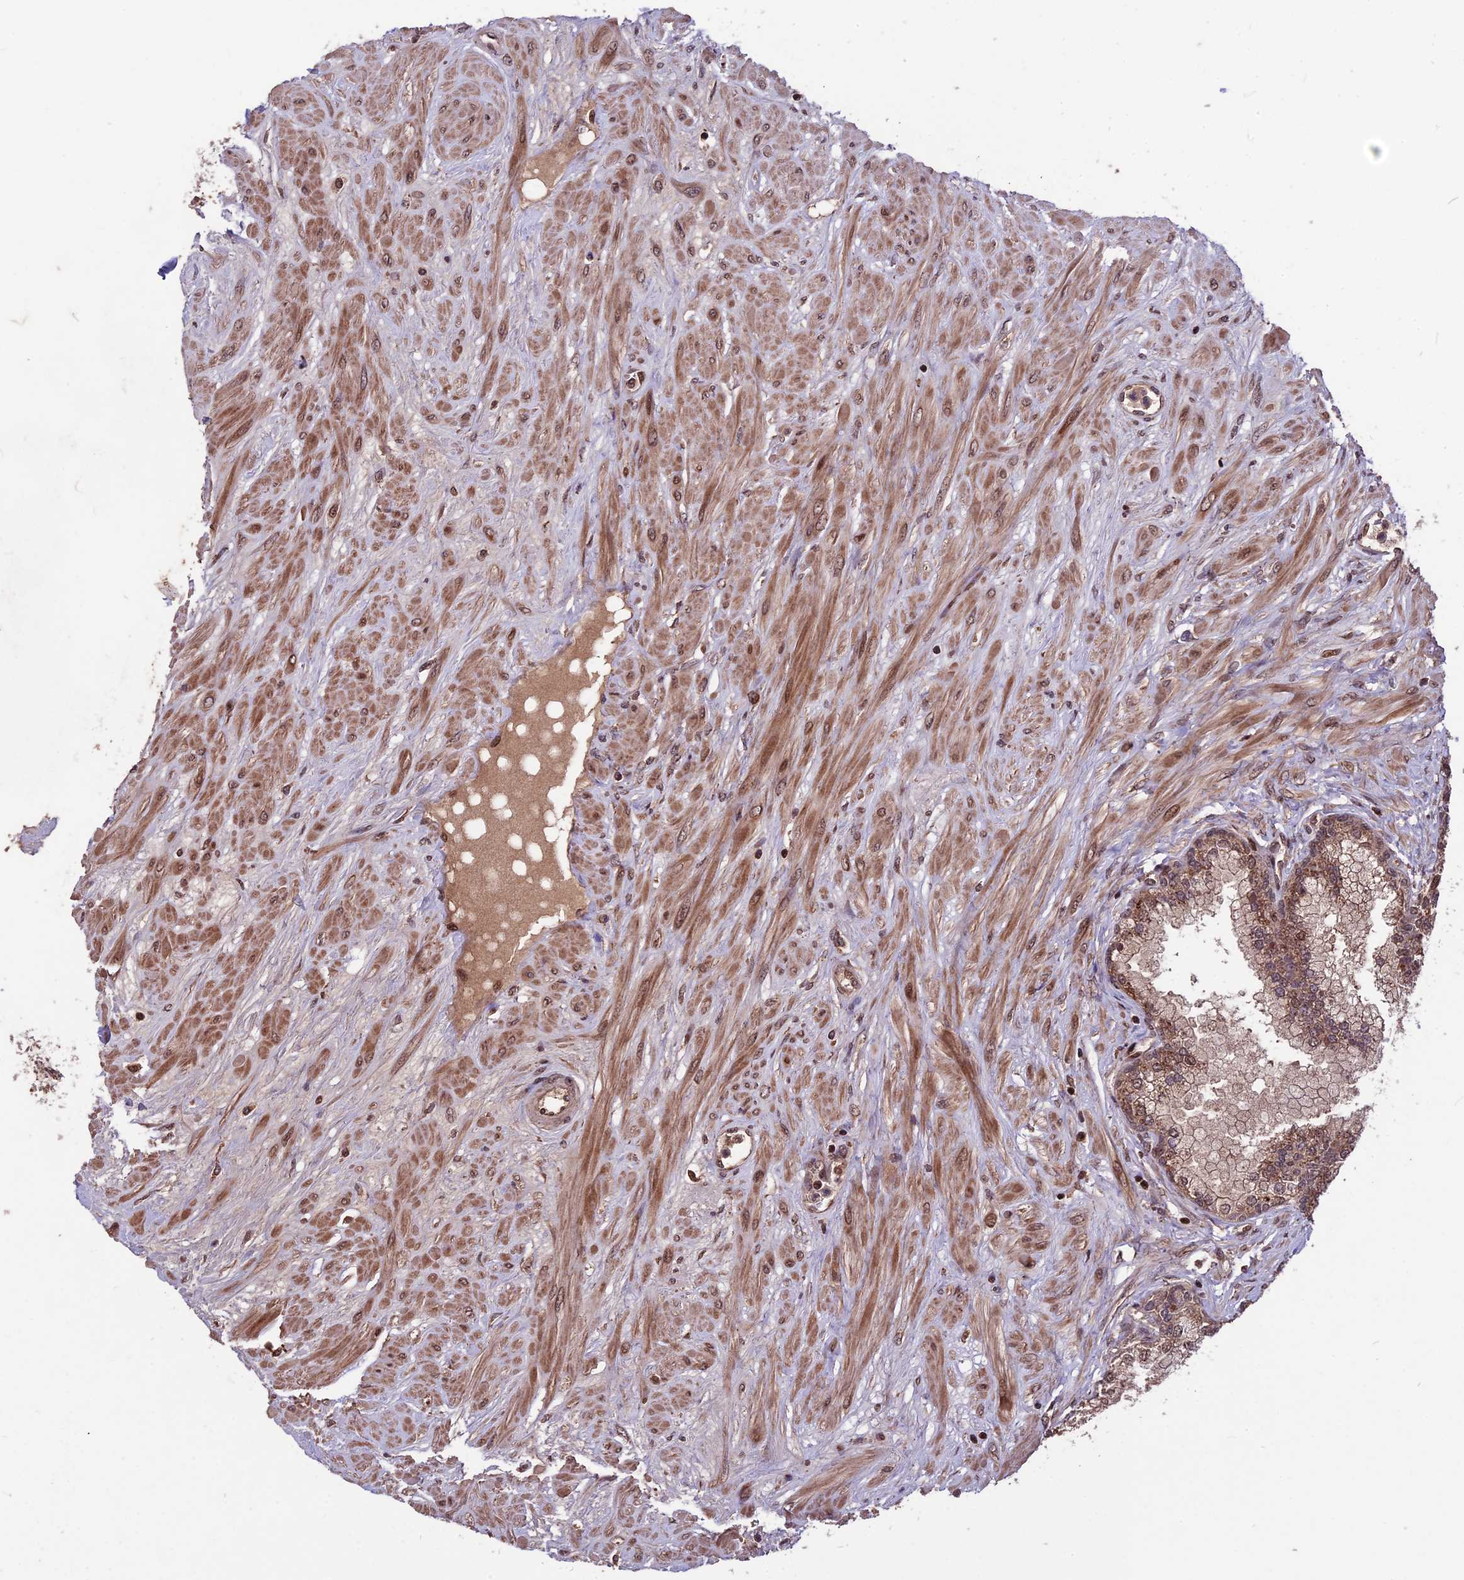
{"staining": {"intensity": "moderate", "quantity": ">75%", "location": "cytoplasmic/membranous,nuclear"}, "tissue": "prostate", "cell_type": "Glandular cells", "image_type": "normal", "snomed": [{"axis": "morphology", "description": "Normal tissue, NOS"}, {"axis": "topography", "description": "Prostate"}], "caption": "This image shows IHC staining of normal human prostate, with medium moderate cytoplasmic/membranous,nuclear positivity in approximately >75% of glandular cells.", "gene": "ZNF598", "patient": {"sex": "male", "age": 60}}